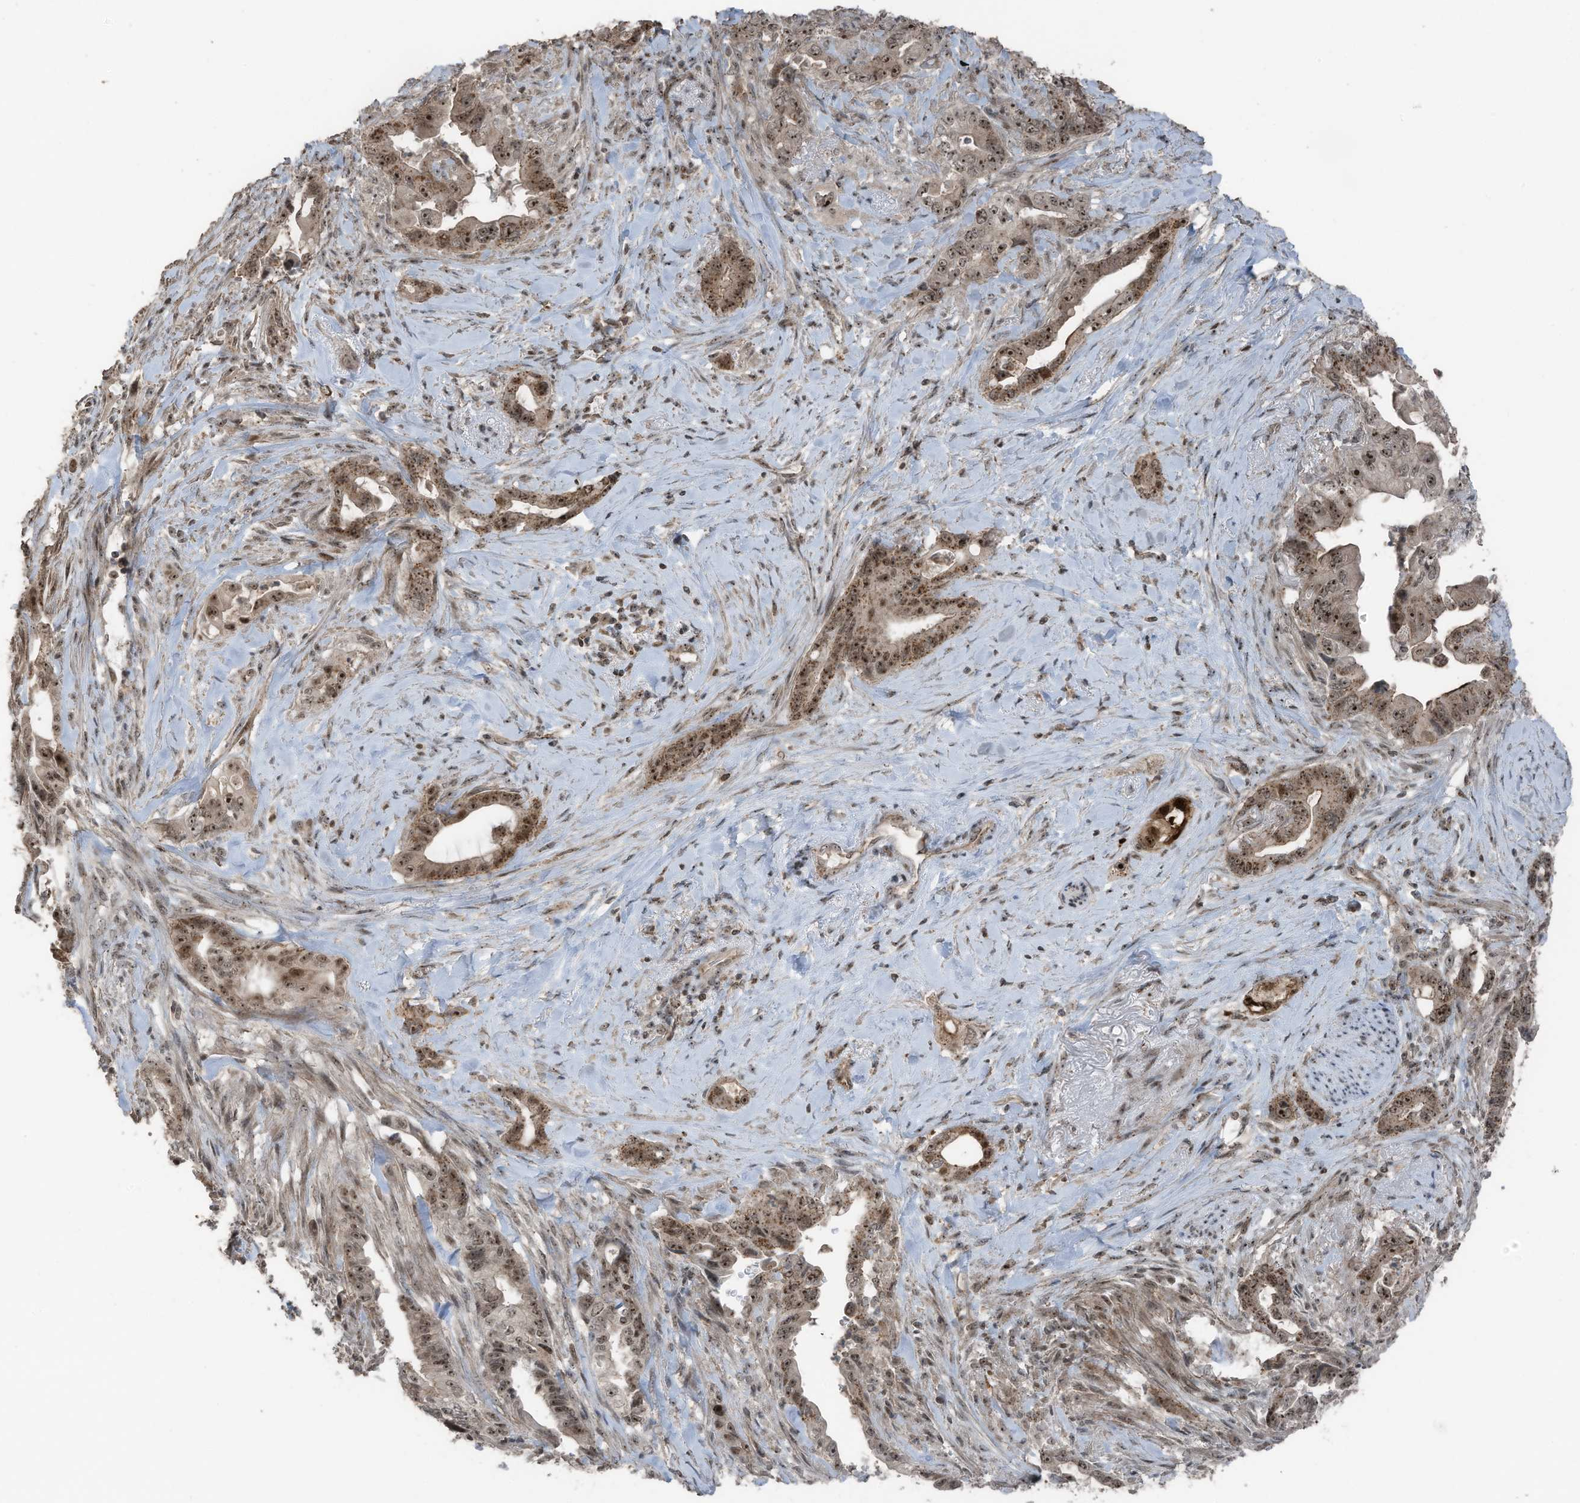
{"staining": {"intensity": "moderate", "quantity": ">75%", "location": "cytoplasmic/membranous,nuclear"}, "tissue": "pancreatic cancer", "cell_type": "Tumor cells", "image_type": "cancer", "snomed": [{"axis": "morphology", "description": "Adenocarcinoma, NOS"}, {"axis": "topography", "description": "Pancreas"}], "caption": "Immunohistochemical staining of pancreatic adenocarcinoma demonstrates moderate cytoplasmic/membranous and nuclear protein staining in about >75% of tumor cells.", "gene": "UTP3", "patient": {"sex": "male", "age": 70}}